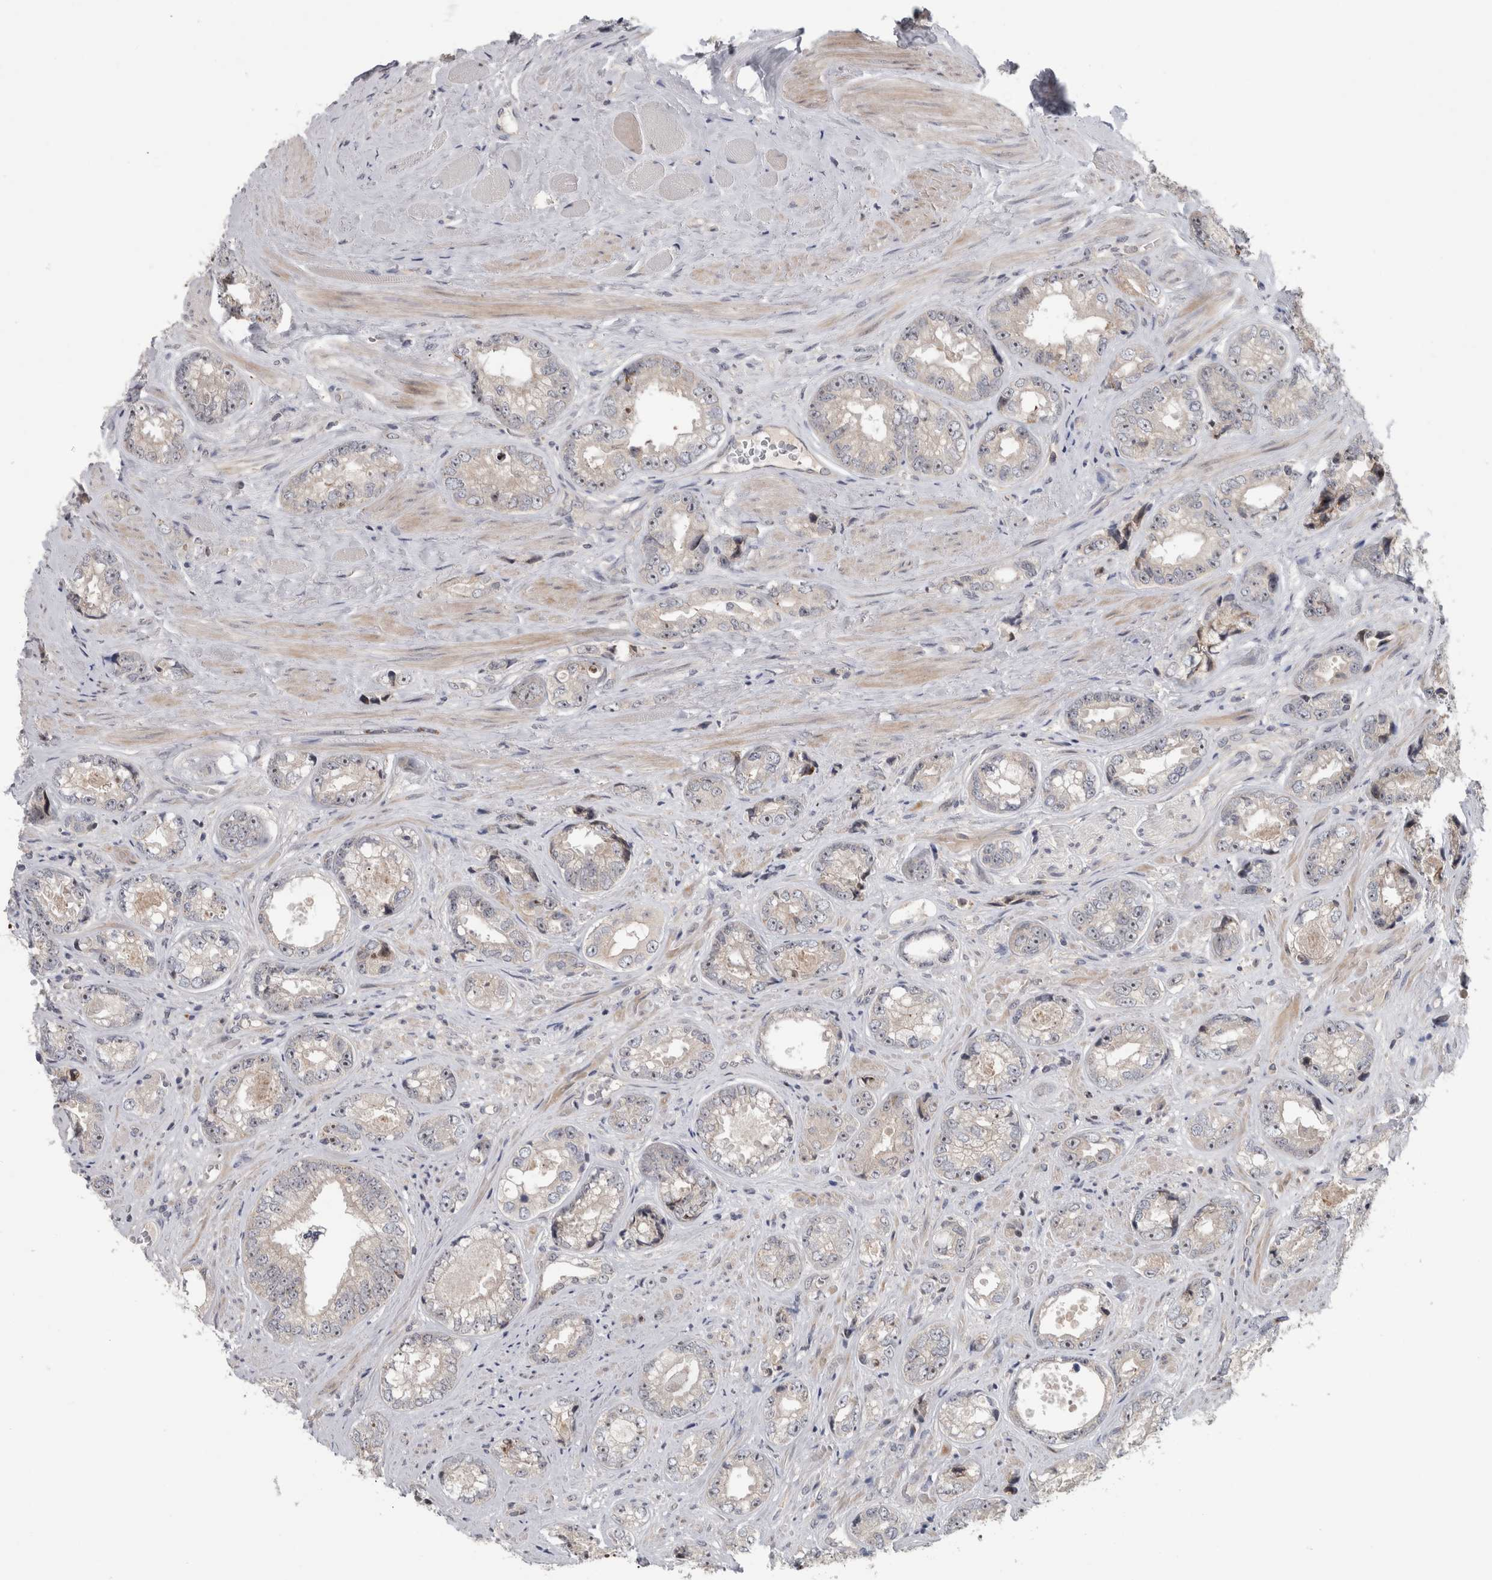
{"staining": {"intensity": "weak", "quantity": "<25%", "location": "nuclear"}, "tissue": "prostate cancer", "cell_type": "Tumor cells", "image_type": "cancer", "snomed": [{"axis": "morphology", "description": "Adenocarcinoma, High grade"}, {"axis": "topography", "description": "Prostate"}], "caption": "Immunohistochemical staining of human prostate adenocarcinoma (high-grade) reveals no significant expression in tumor cells.", "gene": "RBM28", "patient": {"sex": "male", "age": 61}}